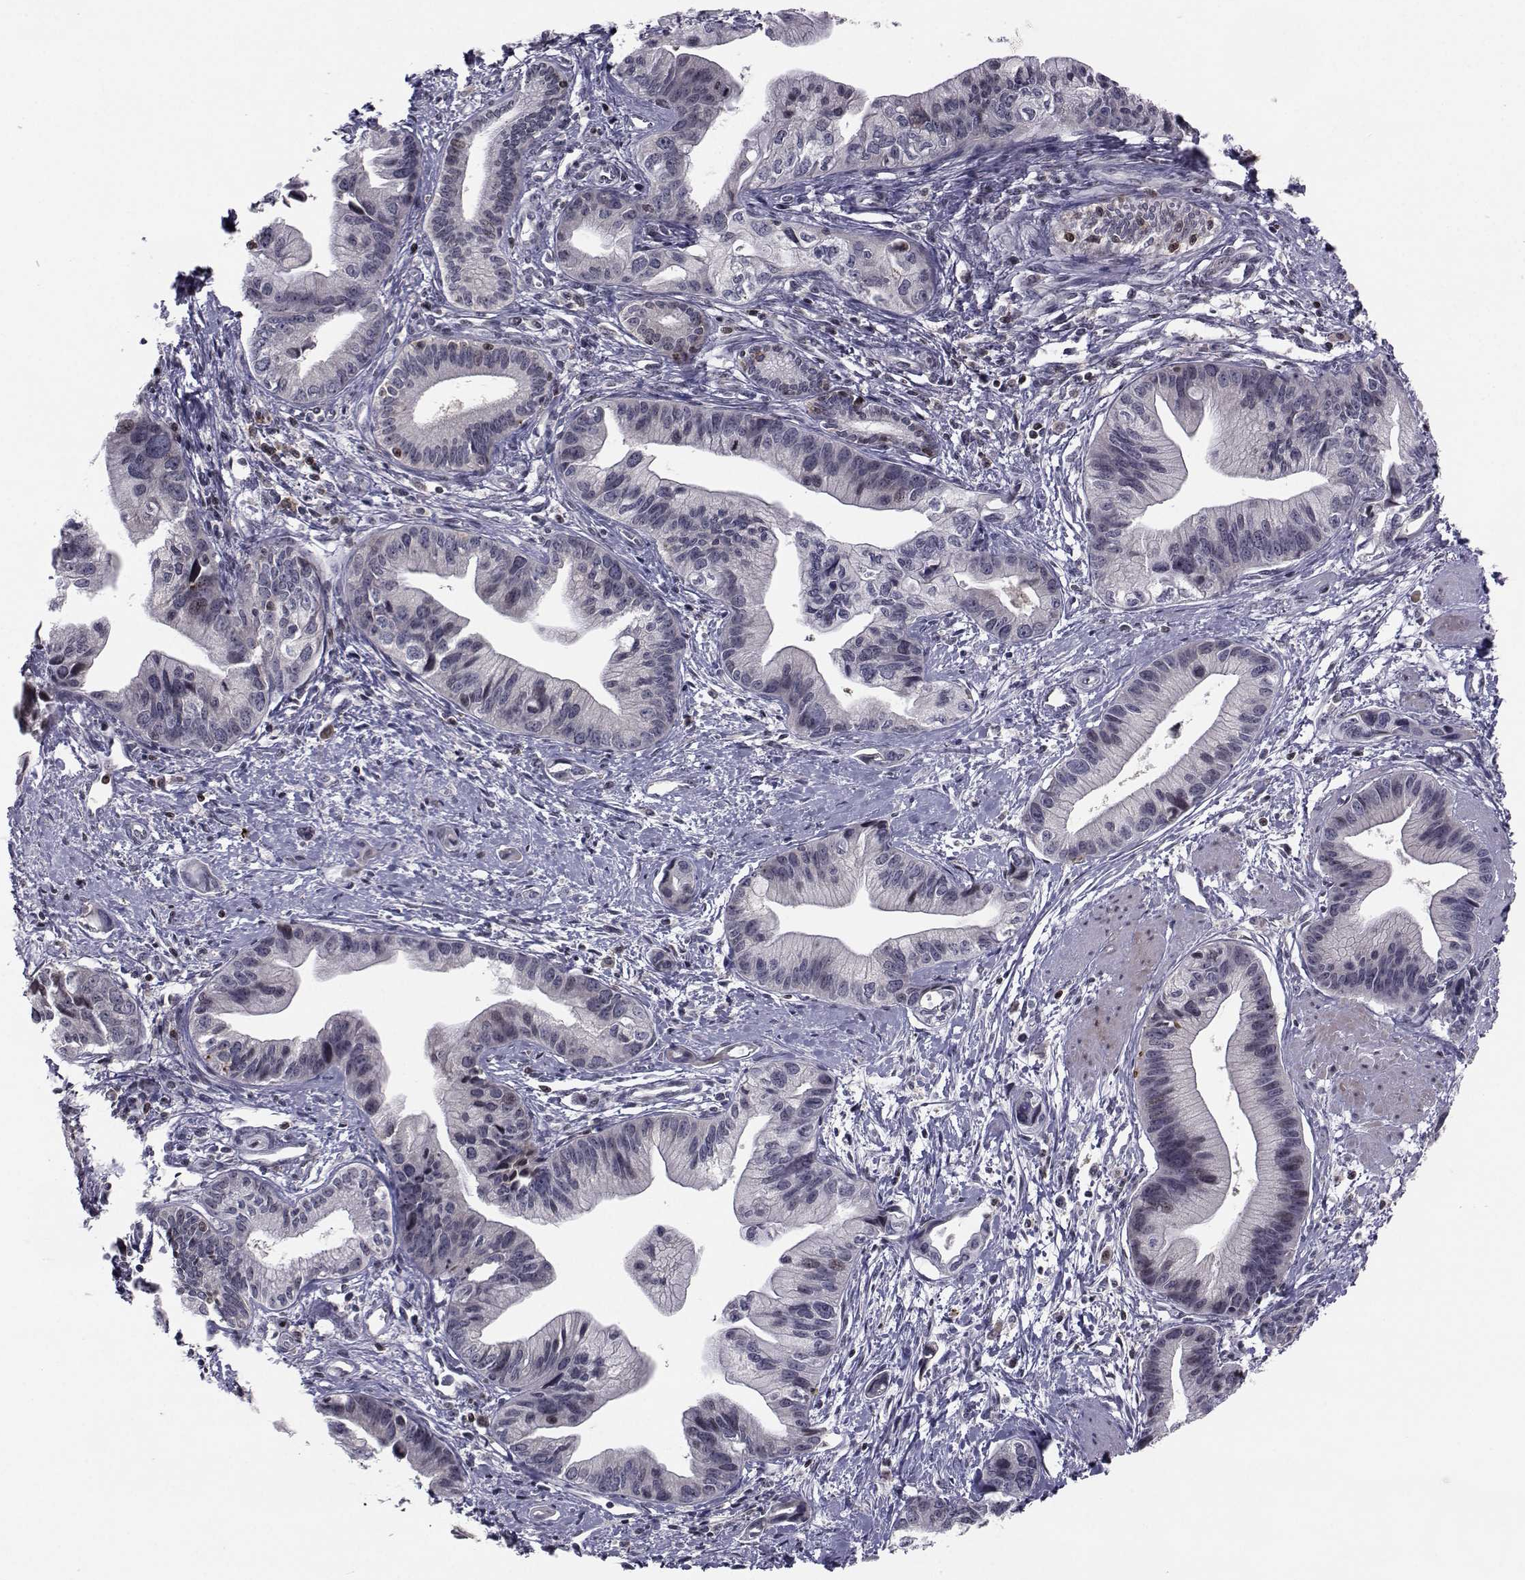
{"staining": {"intensity": "negative", "quantity": "none", "location": "none"}, "tissue": "pancreatic cancer", "cell_type": "Tumor cells", "image_type": "cancer", "snomed": [{"axis": "morphology", "description": "Adenocarcinoma, NOS"}, {"axis": "topography", "description": "Pancreas"}], "caption": "Immunohistochemical staining of human pancreatic adenocarcinoma displays no significant positivity in tumor cells.", "gene": "PCP4L1", "patient": {"sex": "female", "age": 61}}